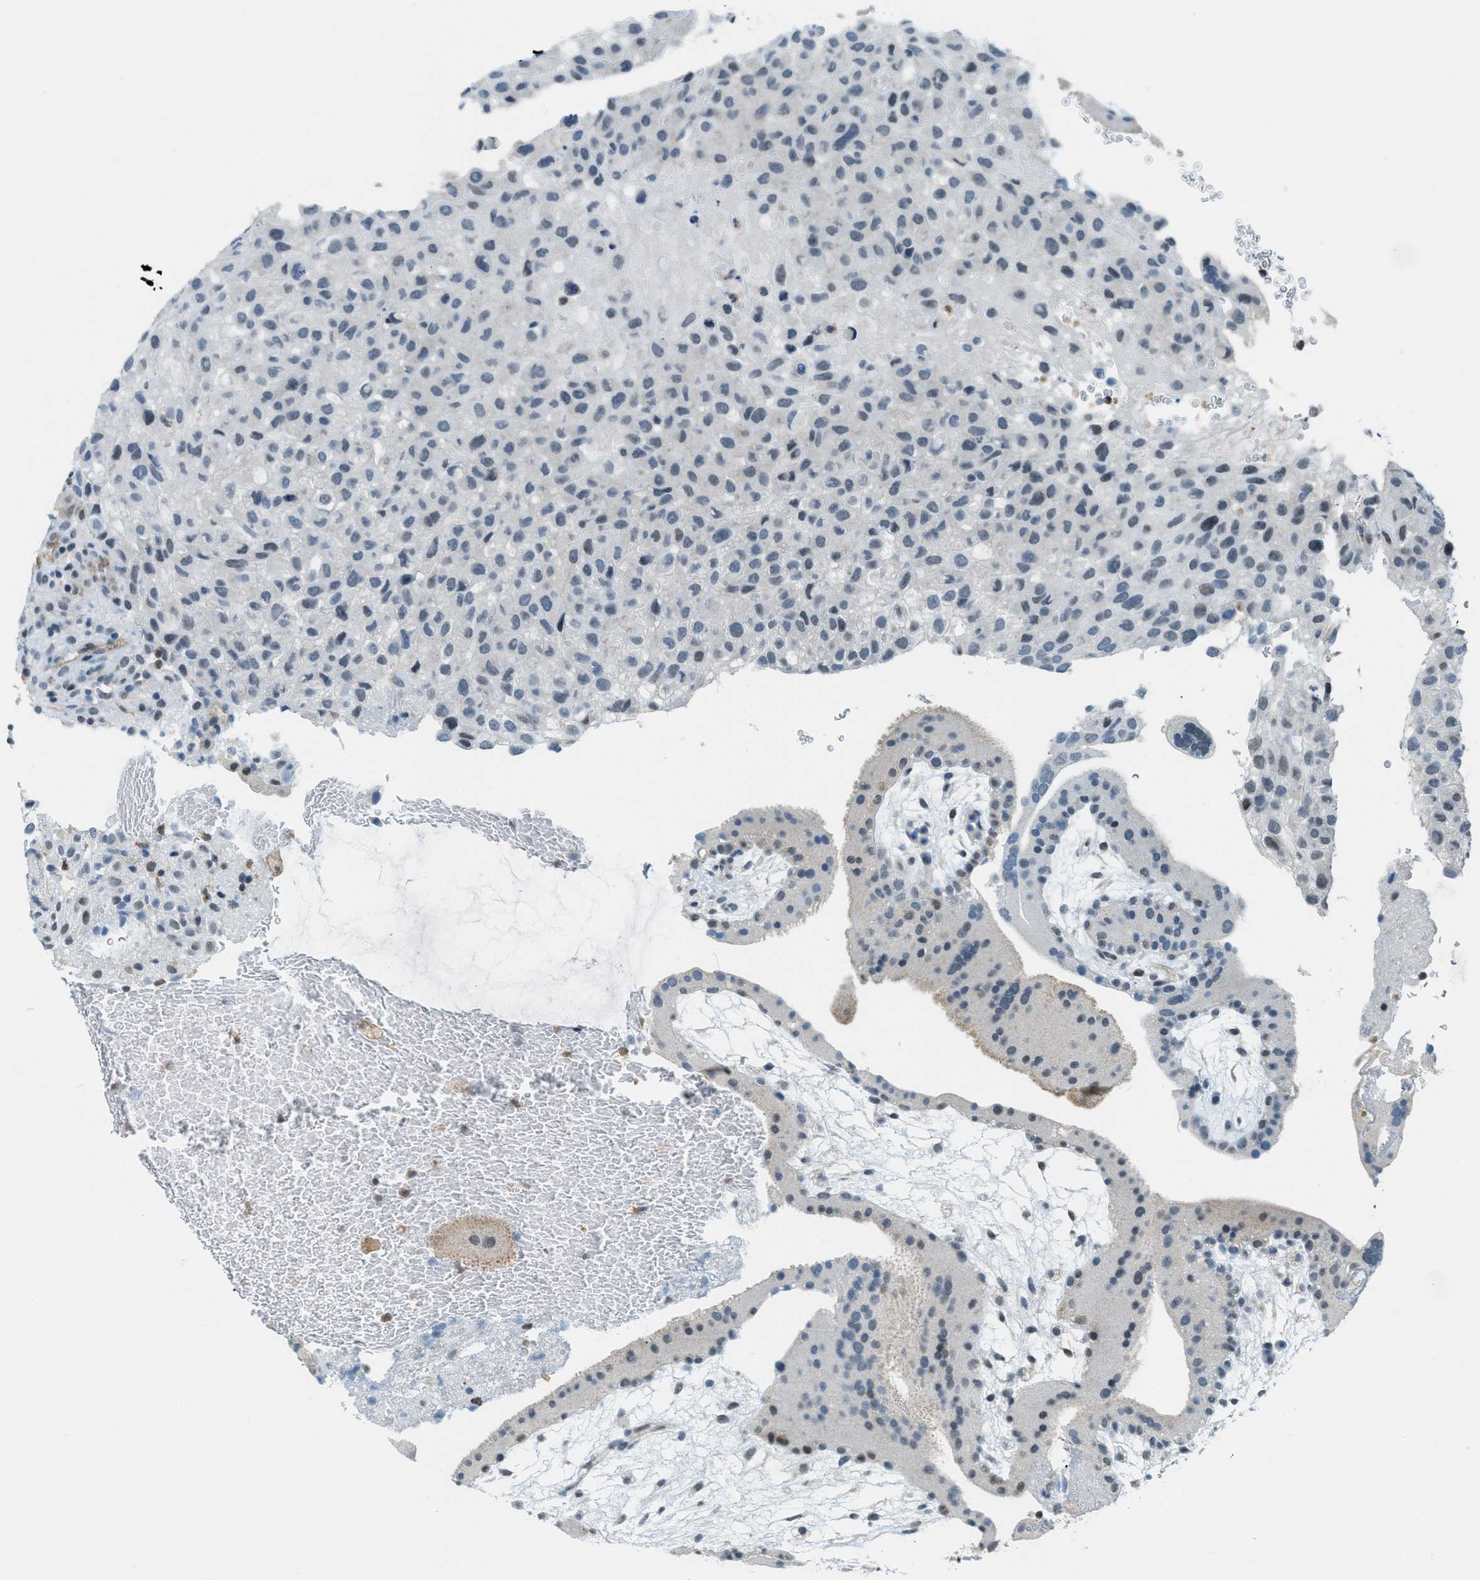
{"staining": {"intensity": "weak", "quantity": "<25%", "location": "nuclear"}, "tissue": "placenta", "cell_type": "Decidual cells", "image_type": "normal", "snomed": [{"axis": "morphology", "description": "Normal tissue, NOS"}, {"axis": "topography", "description": "Placenta"}], "caption": "This is a image of immunohistochemistry staining of benign placenta, which shows no expression in decidual cells.", "gene": "FYN", "patient": {"sex": "female", "age": 19}}